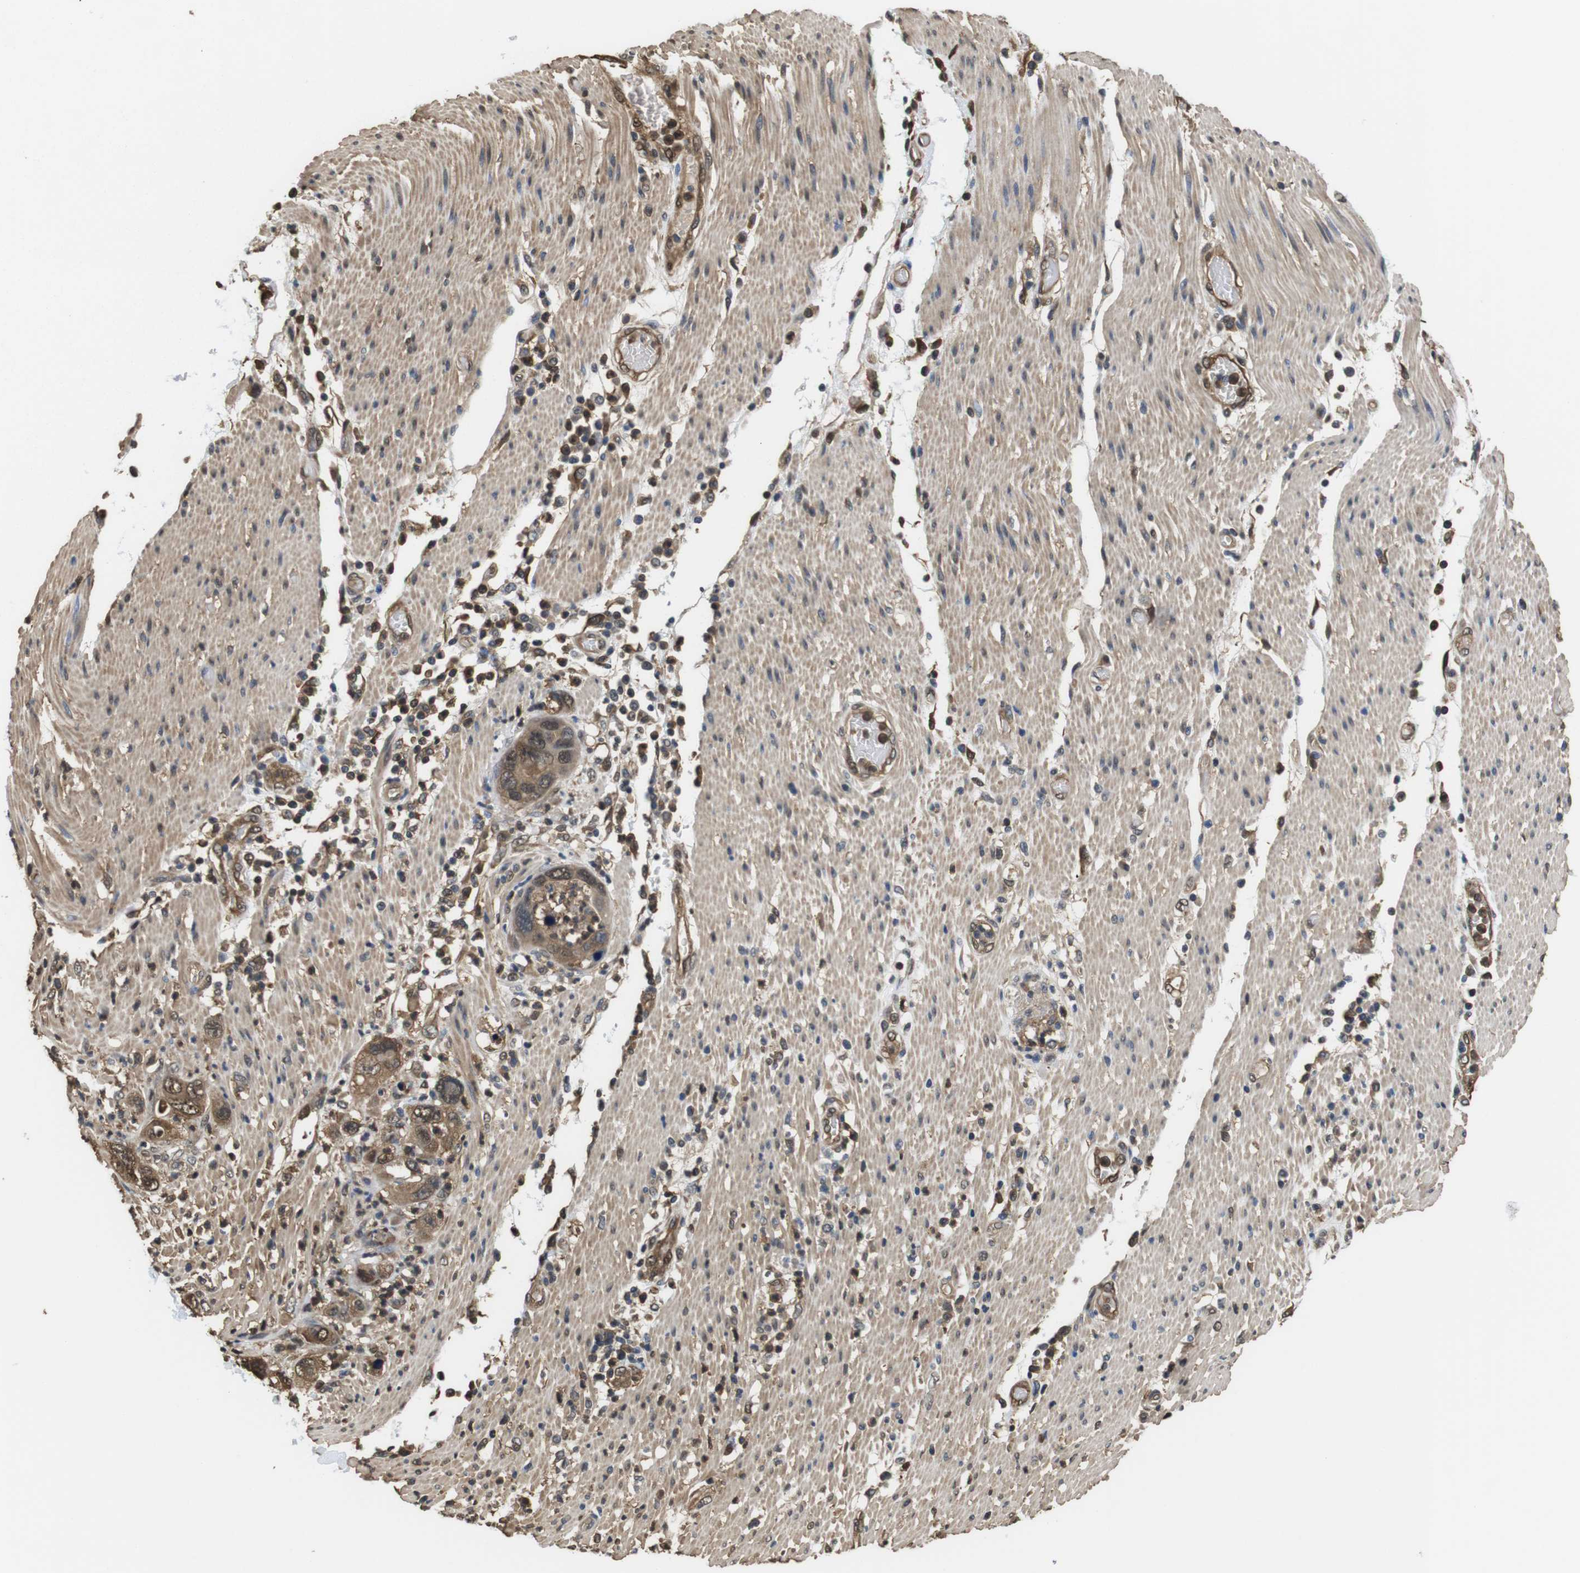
{"staining": {"intensity": "moderate", "quantity": ">75%", "location": "cytoplasmic/membranous,nuclear"}, "tissue": "pancreatic cancer", "cell_type": "Tumor cells", "image_type": "cancer", "snomed": [{"axis": "morphology", "description": "Adenocarcinoma, NOS"}, {"axis": "topography", "description": "Pancreas"}], "caption": "A histopathology image of human adenocarcinoma (pancreatic) stained for a protein reveals moderate cytoplasmic/membranous and nuclear brown staining in tumor cells.", "gene": "LDHA", "patient": {"sex": "female", "age": 71}}